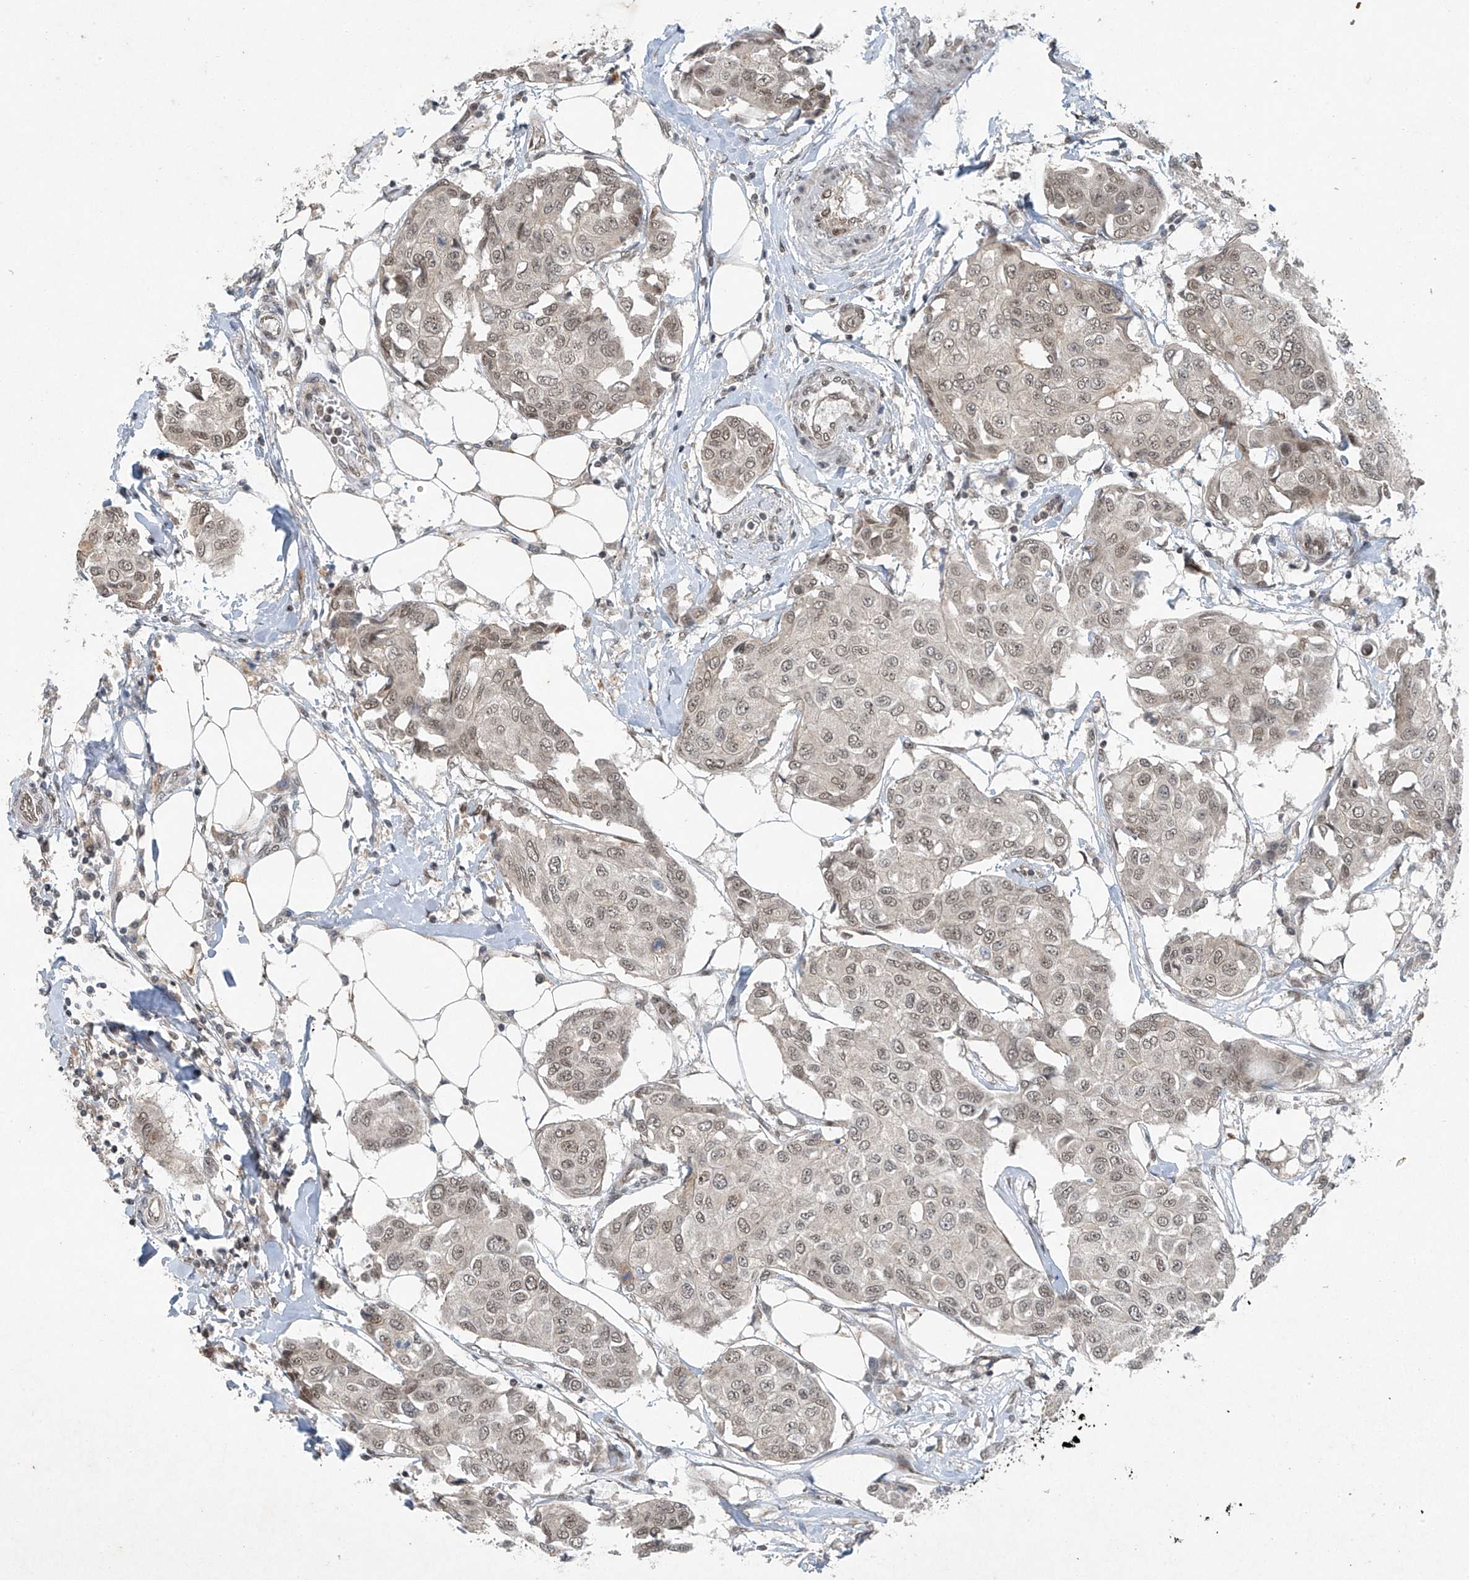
{"staining": {"intensity": "weak", "quantity": ">75%", "location": "nuclear"}, "tissue": "breast cancer", "cell_type": "Tumor cells", "image_type": "cancer", "snomed": [{"axis": "morphology", "description": "Duct carcinoma"}, {"axis": "topography", "description": "Breast"}], "caption": "Breast cancer (intraductal carcinoma) stained with DAB (3,3'-diaminobenzidine) immunohistochemistry demonstrates low levels of weak nuclear positivity in about >75% of tumor cells.", "gene": "TAF8", "patient": {"sex": "female", "age": 80}}